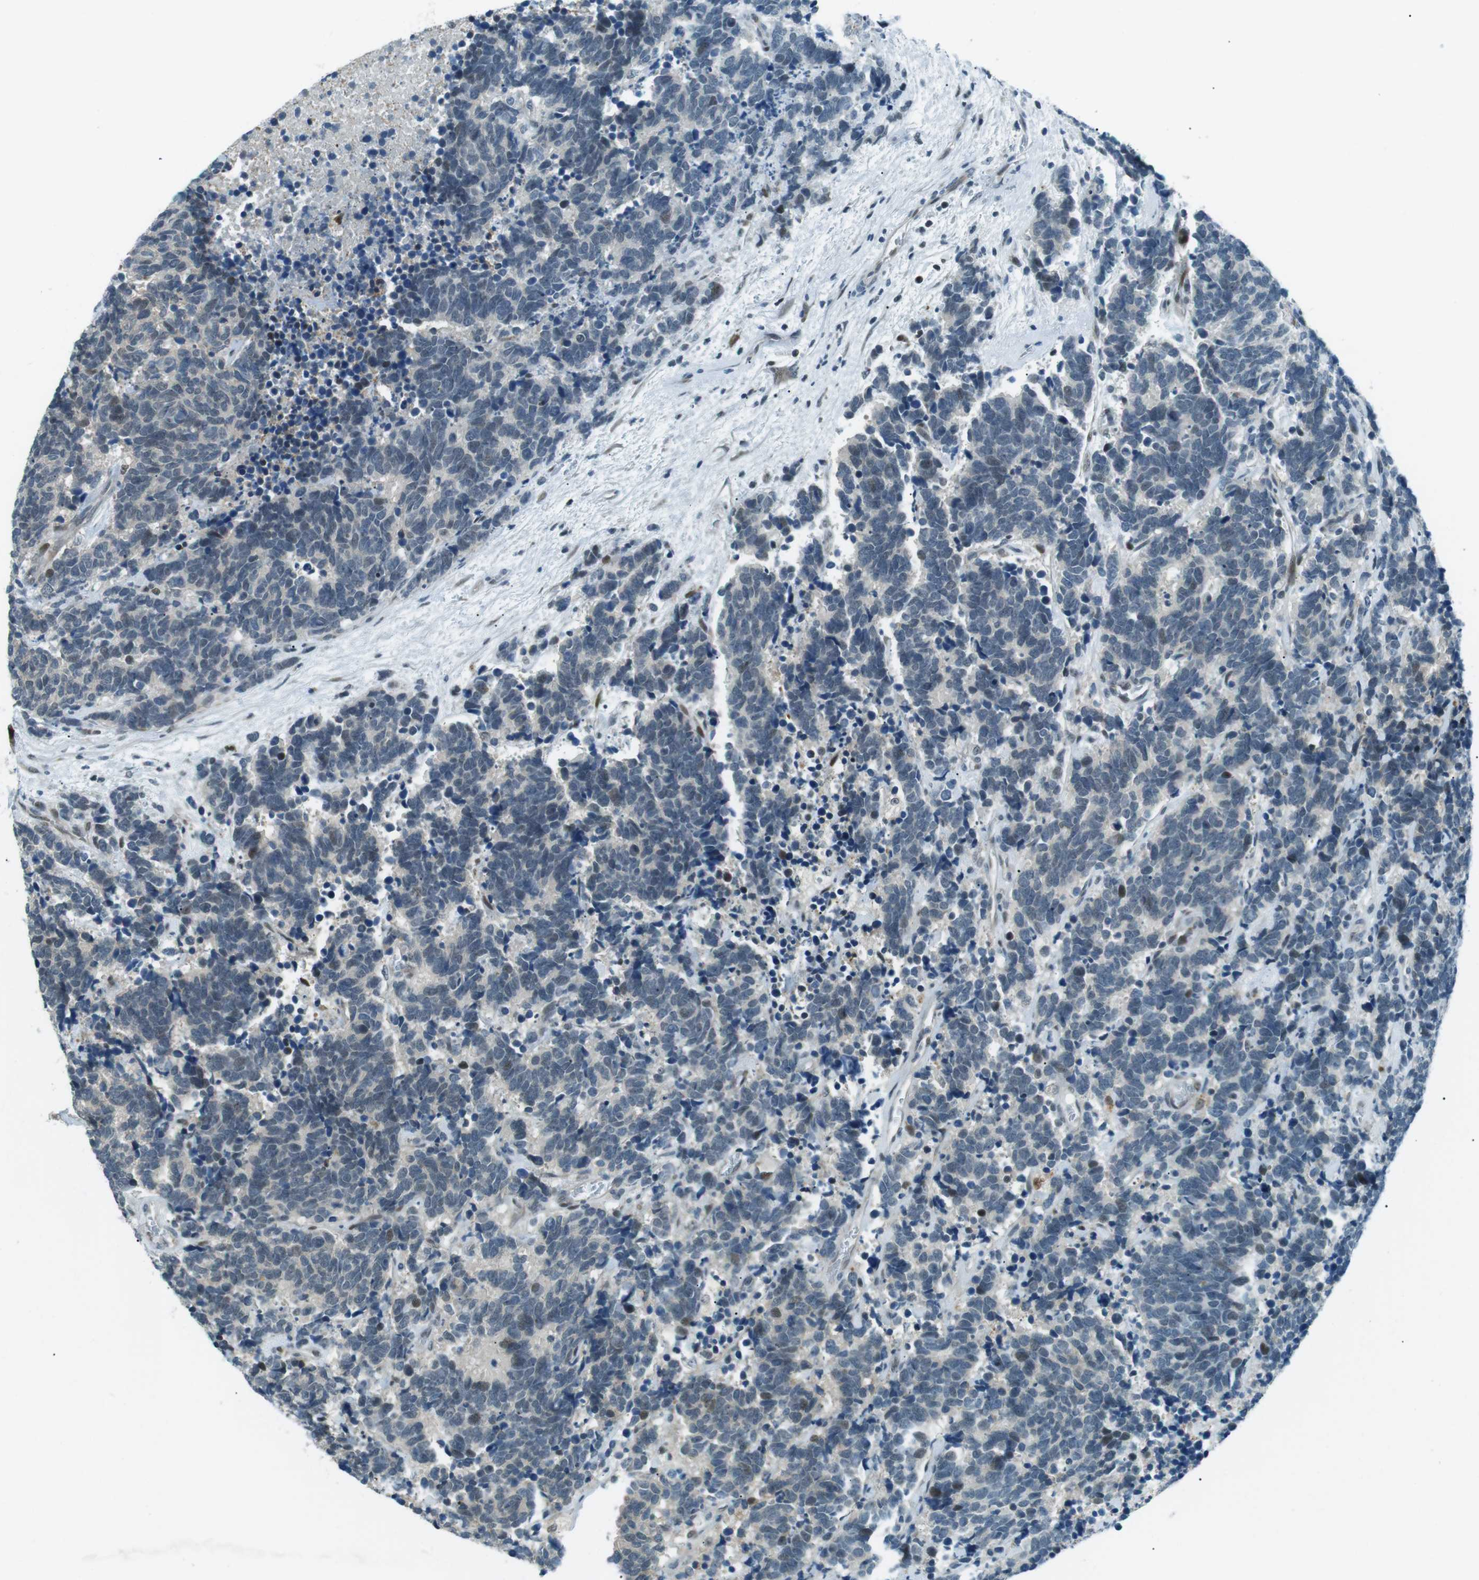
{"staining": {"intensity": "moderate", "quantity": "<25%", "location": "nuclear"}, "tissue": "carcinoid", "cell_type": "Tumor cells", "image_type": "cancer", "snomed": [{"axis": "morphology", "description": "Carcinoma, NOS"}, {"axis": "morphology", "description": "Carcinoid, malignant, NOS"}, {"axis": "topography", "description": "Urinary bladder"}], "caption": "Tumor cells display low levels of moderate nuclear positivity in about <25% of cells in human carcinoid (malignant).", "gene": "PJA1", "patient": {"sex": "male", "age": 57}}